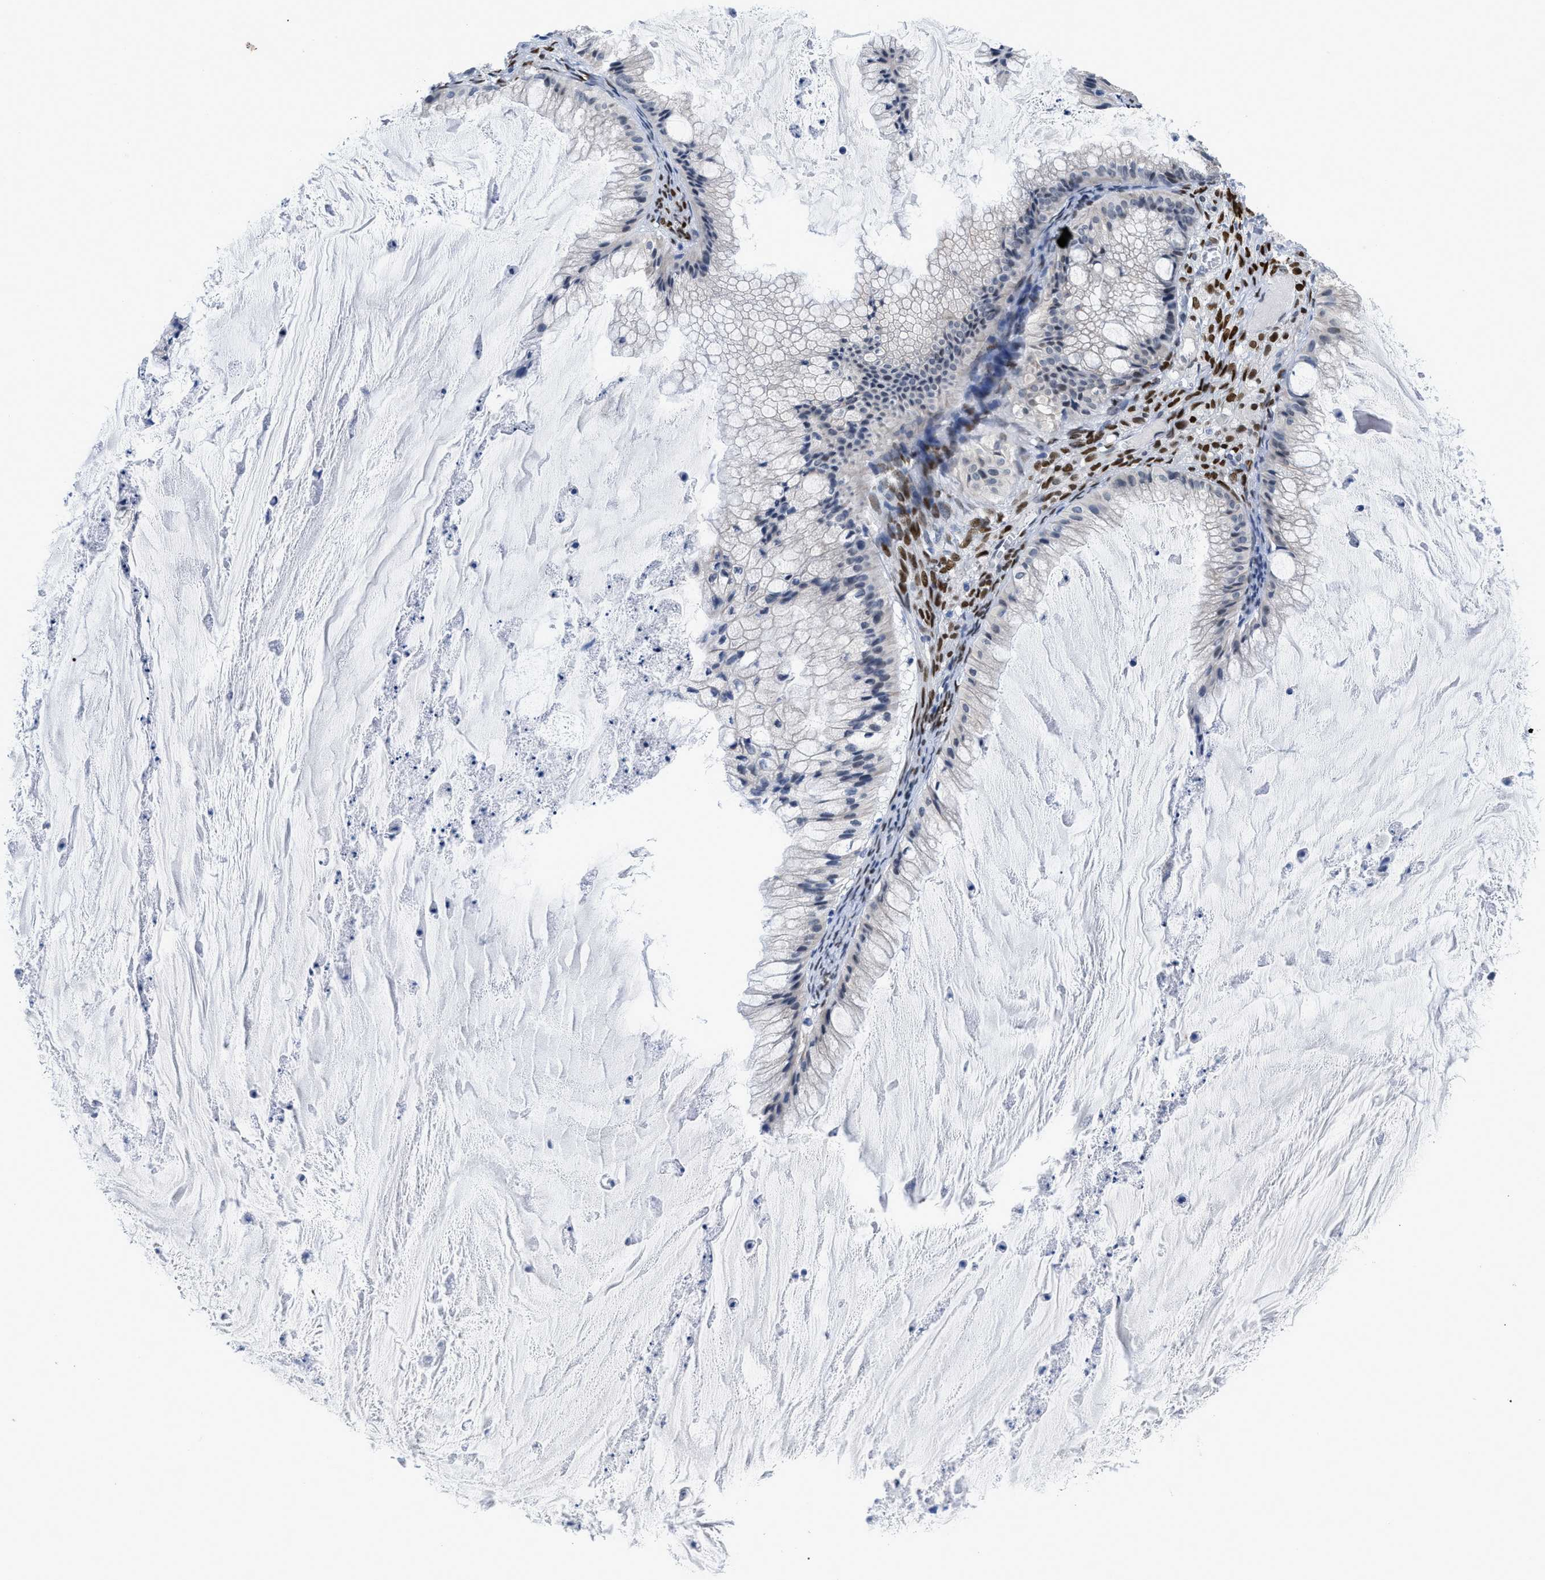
{"staining": {"intensity": "negative", "quantity": "none", "location": "none"}, "tissue": "ovarian cancer", "cell_type": "Tumor cells", "image_type": "cancer", "snomed": [{"axis": "morphology", "description": "Cystadenocarcinoma, mucinous, NOS"}, {"axis": "topography", "description": "Ovary"}], "caption": "The immunohistochemistry (IHC) image has no significant positivity in tumor cells of ovarian cancer tissue. Nuclei are stained in blue.", "gene": "NFIX", "patient": {"sex": "female", "age": 57}}